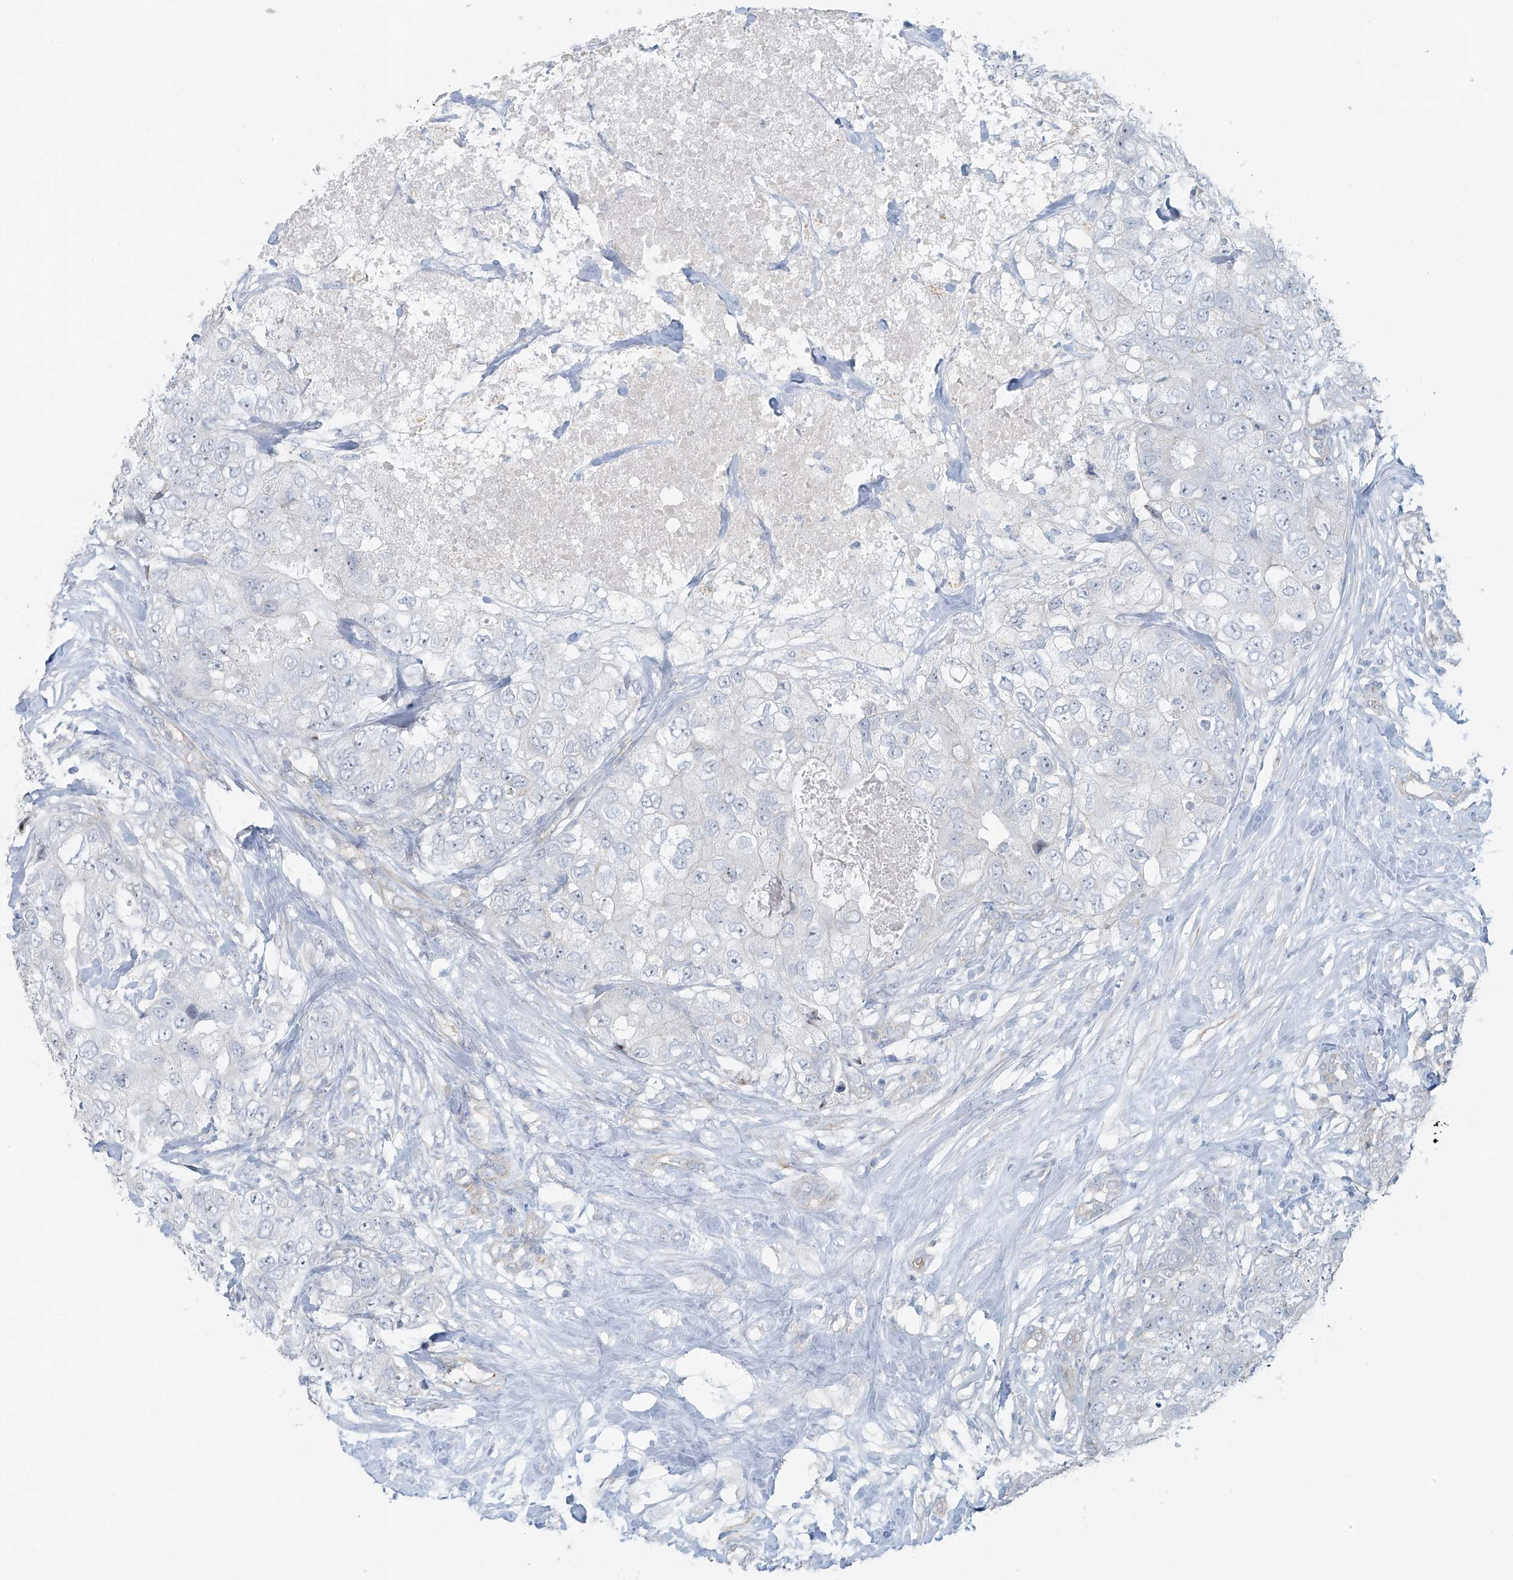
{"staining": {"intensity": "negative", "quantity": "none", "location": "none"}, "tissue": "breast cancer", "cell_type": "Tumor cells", "image_type": "cancer", "snomed": [{"axis": "morphology", "description": "Duct carcinoma"}, {"axis": "topography", "description": "Breast"}], "caption": "Breast cancer (invasive ductal carcinoma) stained for a protein using immunohistochemistry demonstrates no staining tumor cells.", "gene": "TUBE1", "patient": {"sex": "female", "age": 62}}